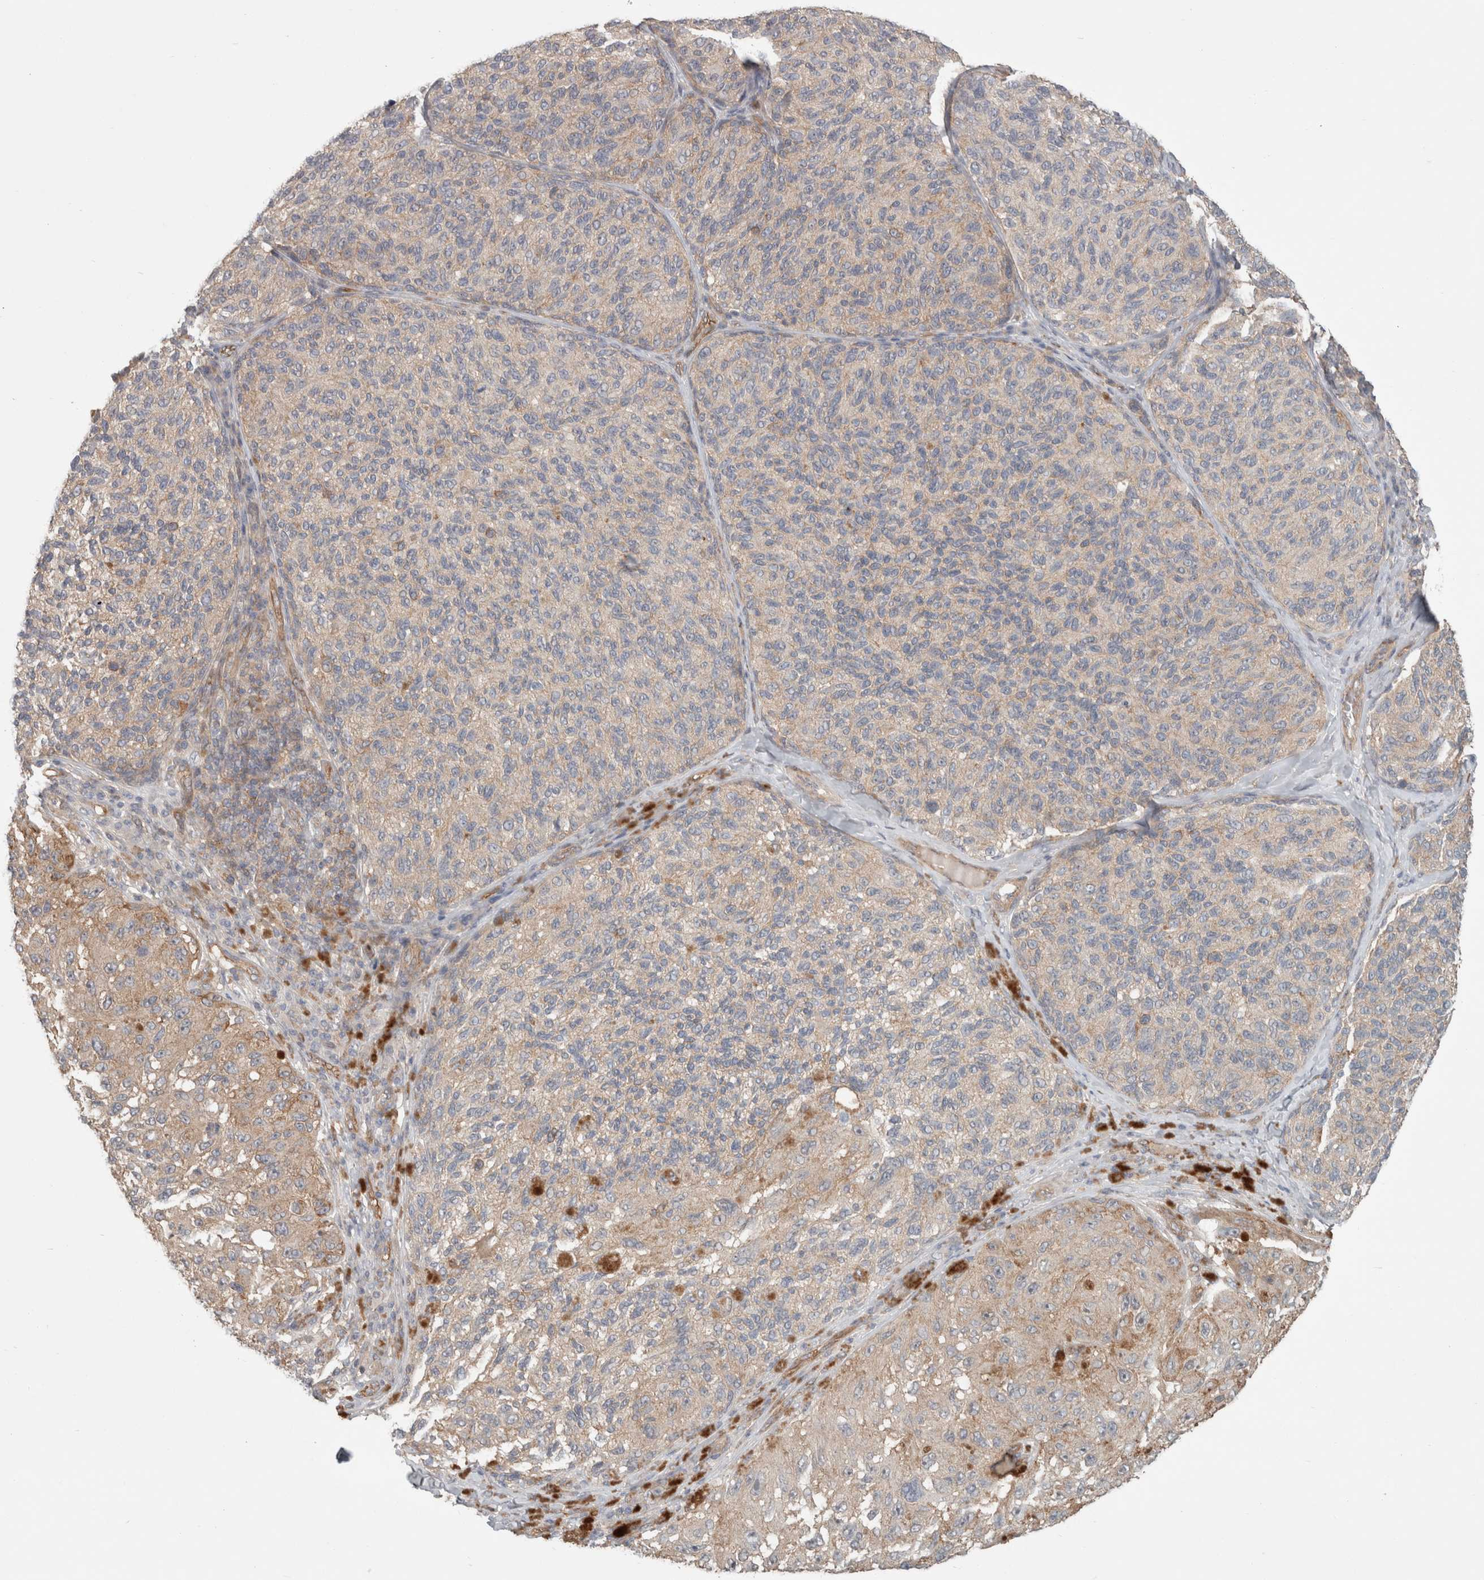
{"staining": {"intensity": "weak", "quantity": "<25%", "location": "cytoplasmic/membranous"}, "tissue": "melanoma", "cell_type": "Tumor cells", "image_type": "cancer", "snomed": [{"axis": "morphology", "description": "Malignant melanoma, NOS"}, {"axis": "topography", "description": "Skin"}], "caption": "This photomicrograph is of melanoma stained with immunohistochemistry (IHC) to label a protein in brown with the nuclei are counter-stained blue. There is no expression in tumor cells.", "gene": "RASAL2", "patient": {"sex": "female", "age": 73}}